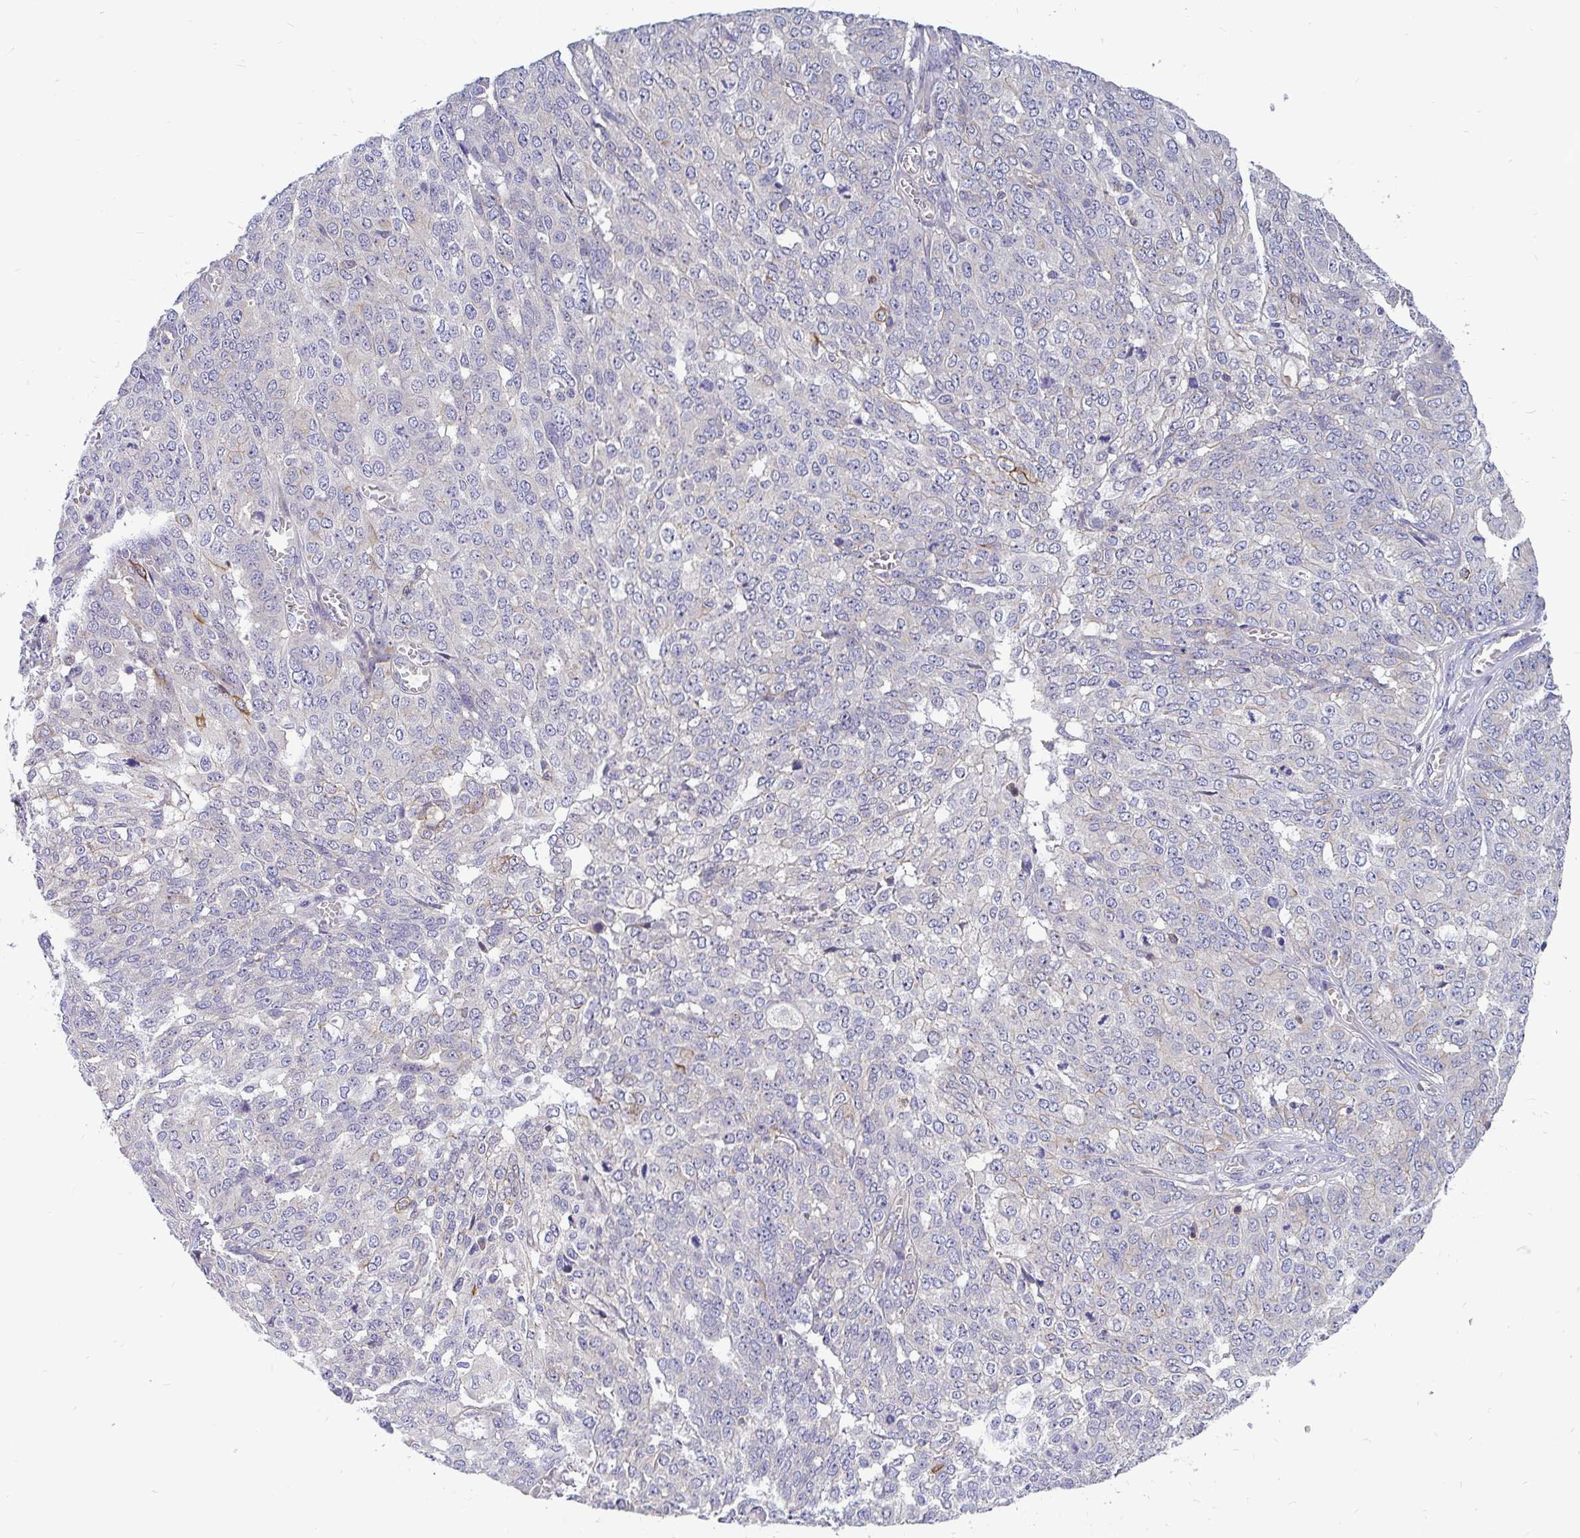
{"staining": {"intensity": "moderate", "quantity": "<25%", "location": "cytoplasmic/membranous"}, "tissue": "ovarian cancer", "cell_type": "Tumor cells", "image_type": "cancer", "snomed": [{"axis": "morphology", "description": "Cystadenocarcinoma, serous, NOS"}, {"axis": "topography", "description": "Soft tissue"}, {"axis": "topography", "description": "Ovary"}], "caption": "Serous cystadenocarcinoma (ovarian) was stained to show a protein in brown. There is low levels of moderate cytoplasmic/membranous positivity in about <25% of tumor cells.", "gene": "LRRC26", "patient": {"sex": "female", "age": 57}}